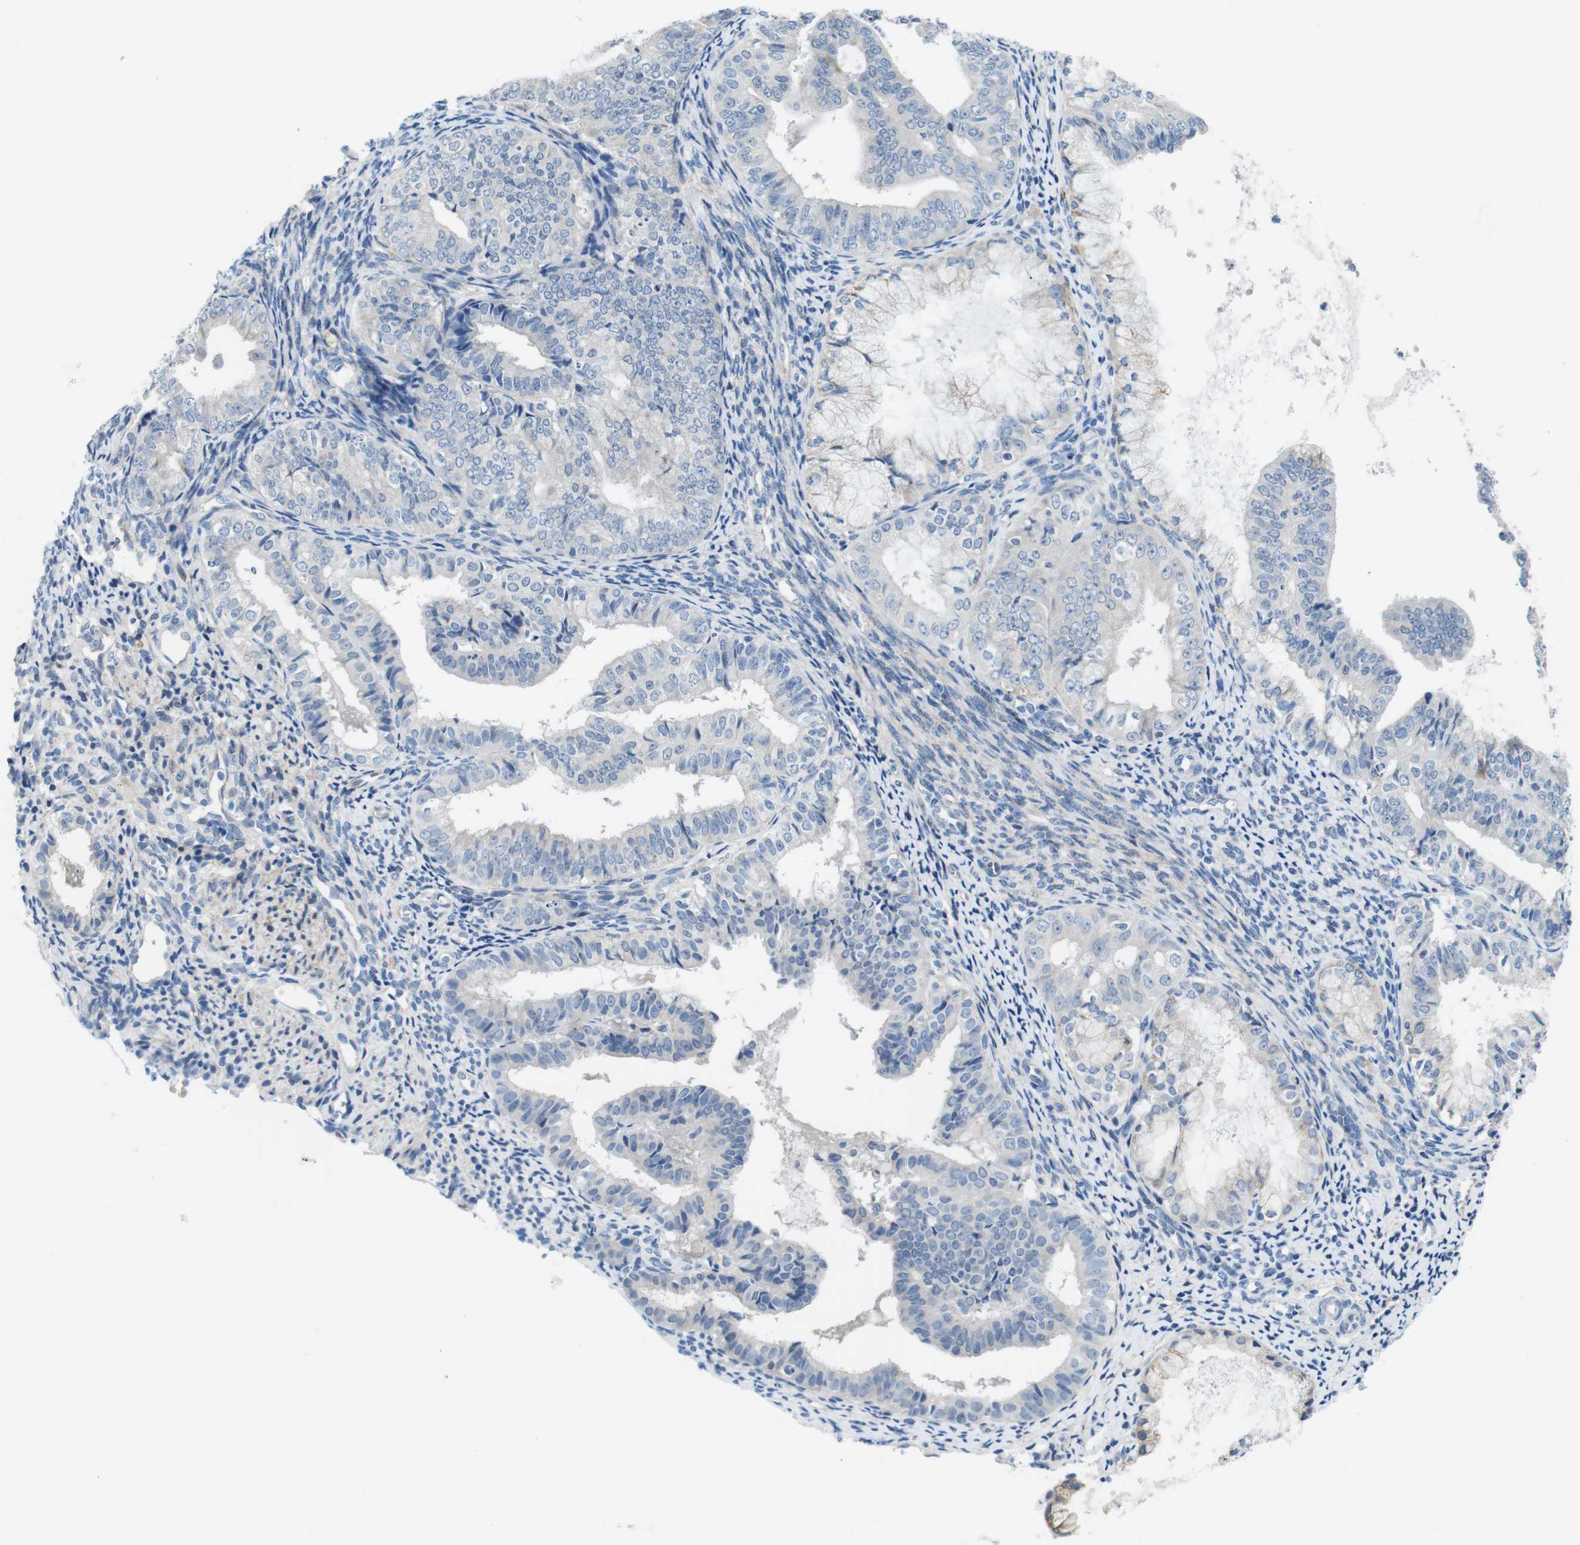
{"staining": {"intensity": "negative", "quantity": "none", "location": "none"}, "tissue": "endometrial cancer", "cell_type": "Tumor cells", "image_type": "cancer", "snomed": [{"axis": "morphology", "description": "Adenocarcinoma, NOS"}, {"axis": "topography", "description": "Endometrium"}], "caption": "DAB (3,3'-diaminobenzidine) immunohistochemical staining of adenocarcinoma (endometrial) reveals no significant positivity in tumor cells.", "gene": "CDH8", "patient": {"sex": "female", "age": 63}}